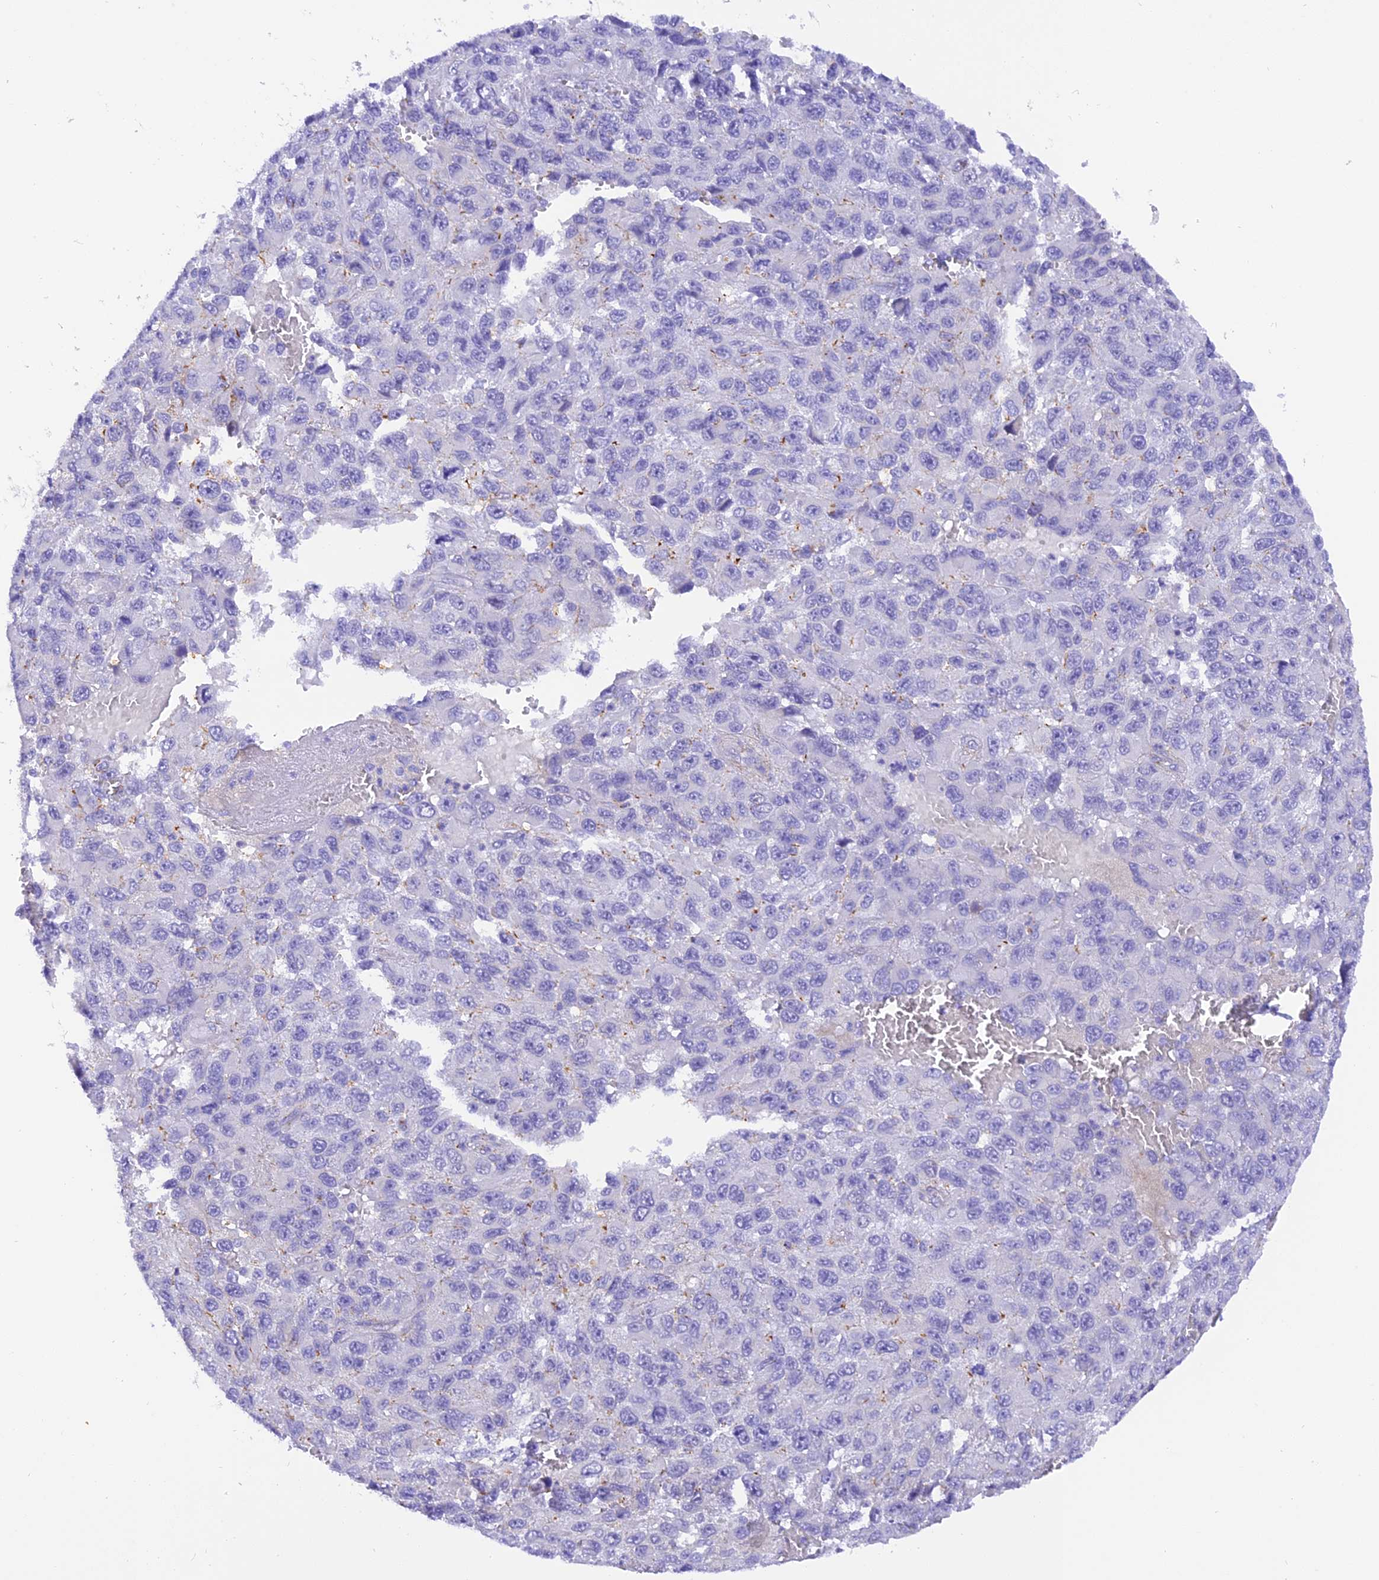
{"staining": {"intensity": "negative", "quantity": "none", "location": "none"}, "tissue": "melanoma", "cell_type": "Tumor cells", "image_type": "cancer", "snomed": [{"axis": "morphology", "description": "Normal tissue, NOS"}, {"axis": "morphology", "description": "Malignant melanoma, NOS"}, {"axis": "topography", "description": "Skin"}], "caption": "Image shows no protein positivity in tumor cells of malignant melanoma tissue. Nuclei are stained in blue.", "gene": "COL6A5", "patient": {"sex": "female", "age": 96}}